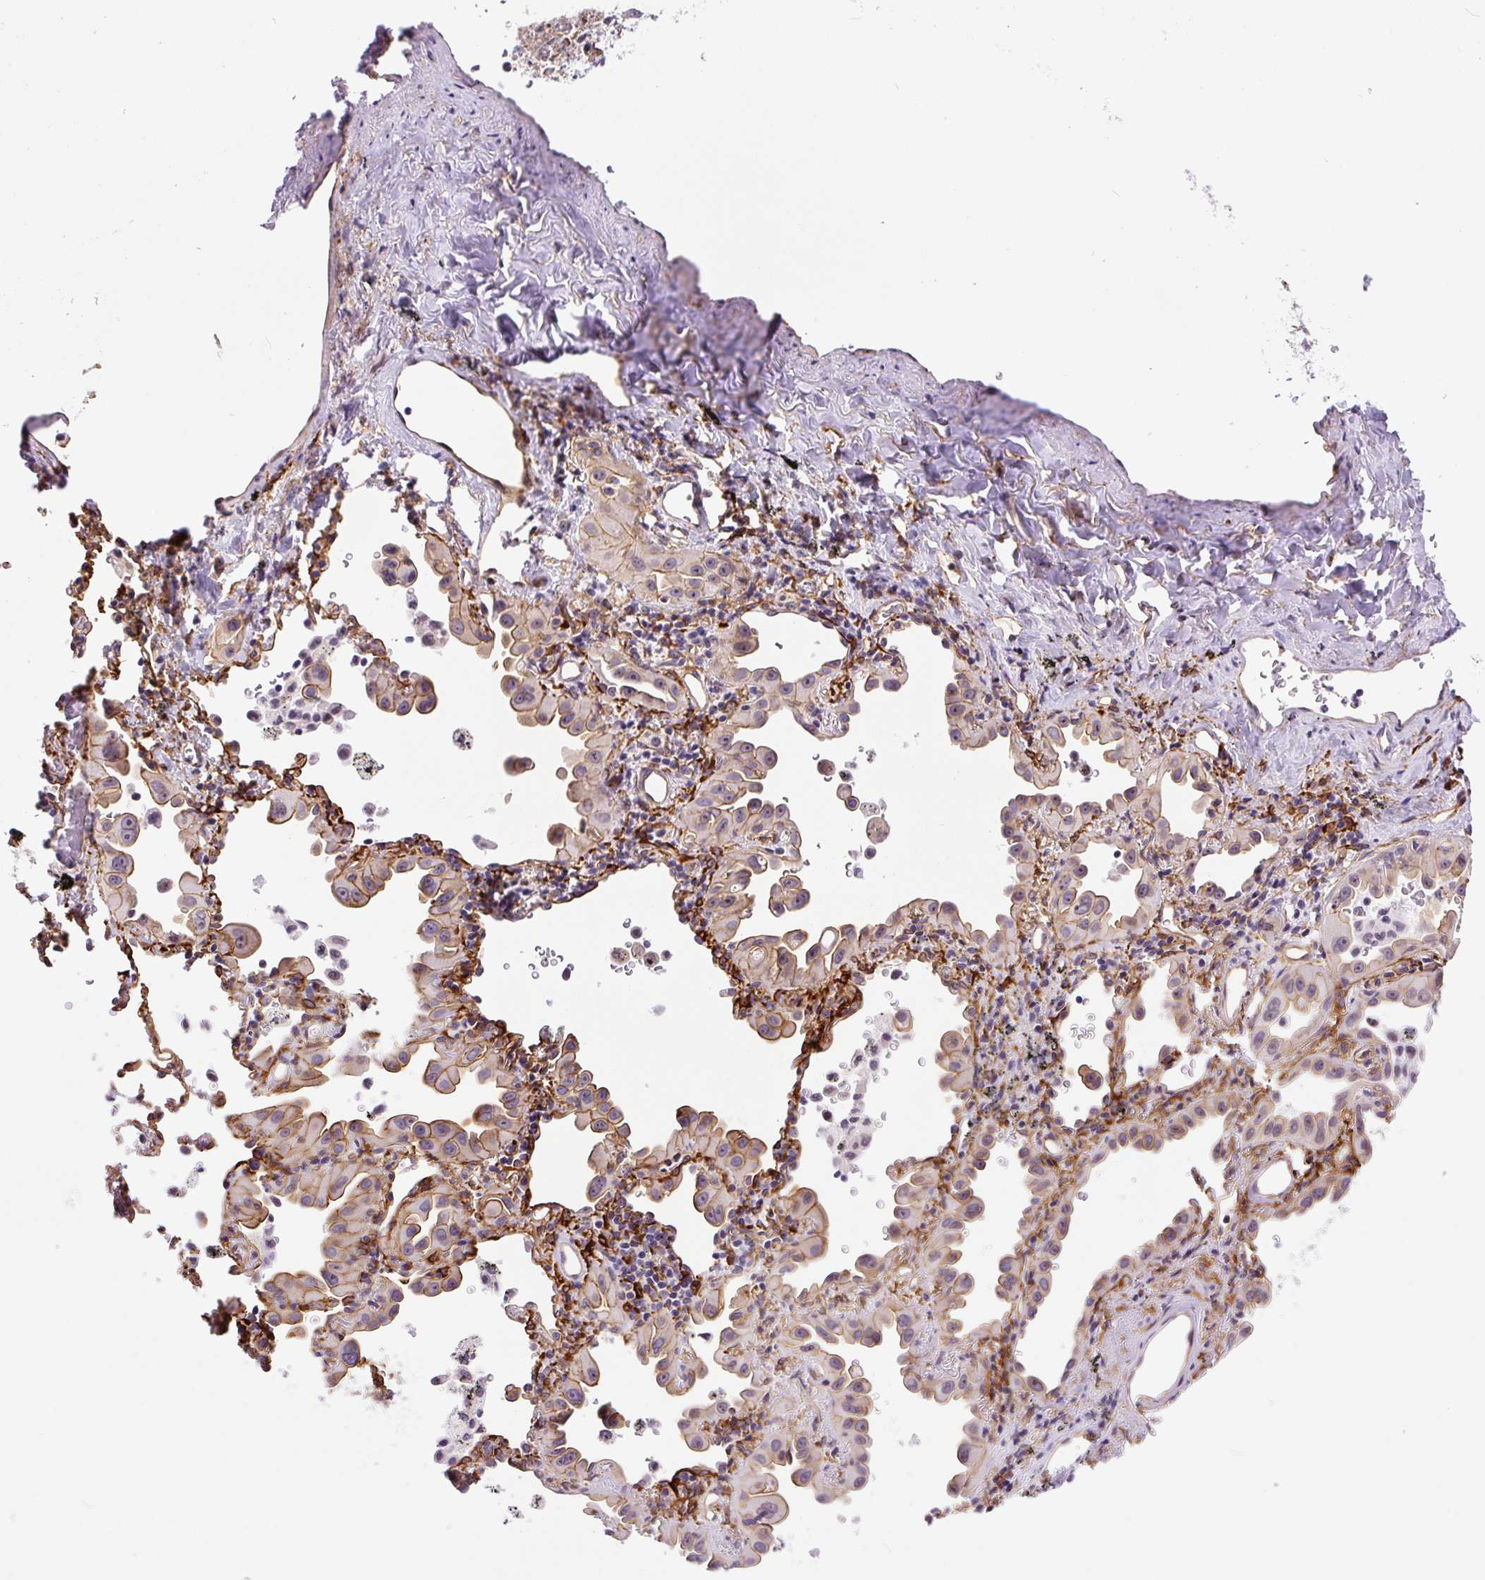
{"staining": {"intensity": "moderate", "quantity": "25%-75%", "location": "cytoplasmic/membranous,nuclear"}, "tissue": "lung cancer", "cell_type": "Tumor cells", "image_type": "cancer", "snomed": [{"axis": "morphology", "description": "Adenocarcinoma, NOS"}, {"axis": "topography", "description": "Lung"}], "caption": "About 25%-75% of tumor cells in human adenocarcinoma (lung) demonstrate moderate cytoplasmic/membranous and nuclear protein positivity as visualized by brown immunohistochemical staining.", "gene": "MYO5C", "patient": {"sex": "male", "age": 68}}